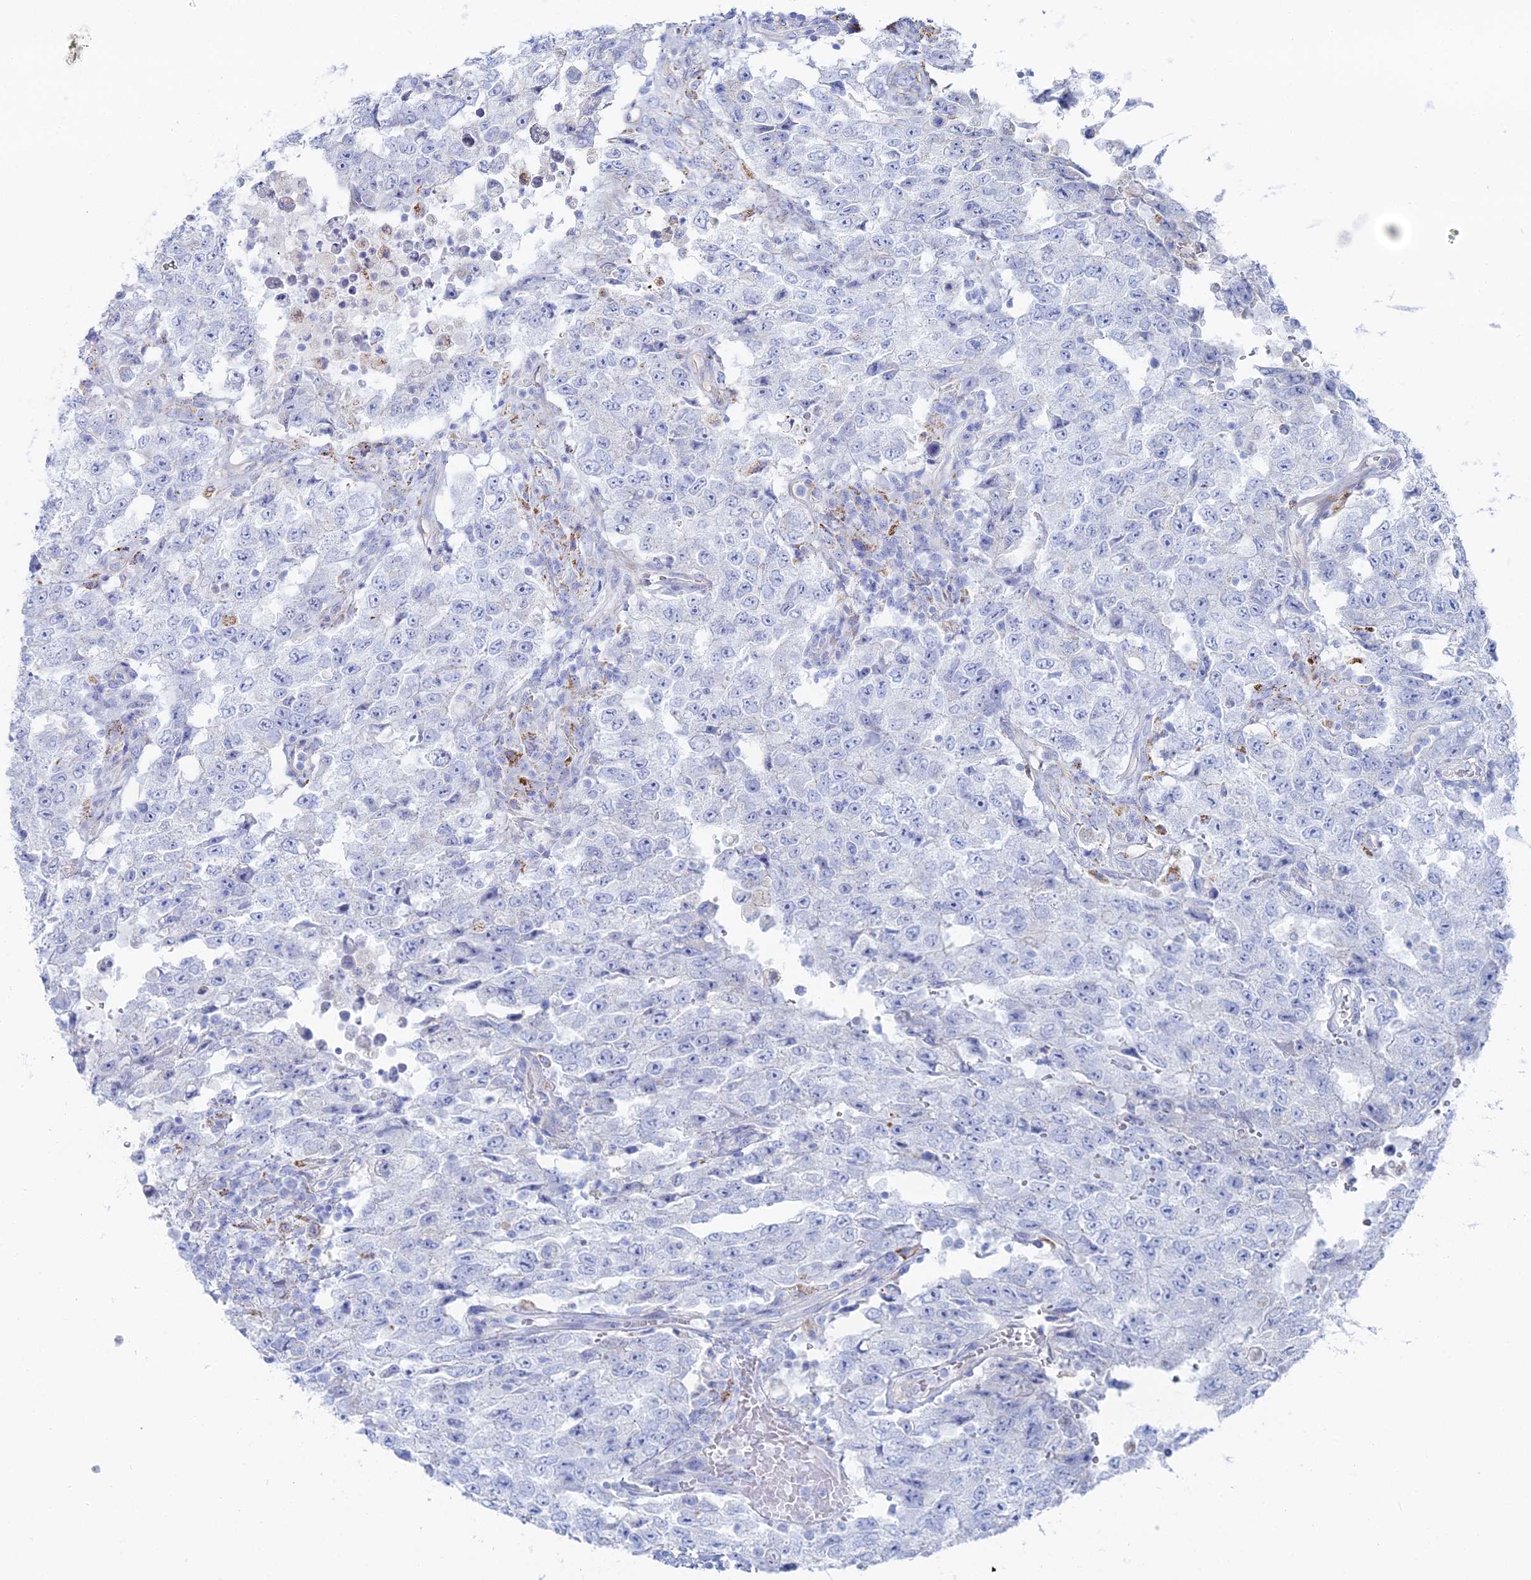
{"staining": {"intensity": "negative", "quantity": "none", "location": "none"}, "tissue": "testis cancer", "cell_type": "Tumor cells", "image_type": "cancer", "snomed": [{"axis": "morphology", "description": "Carcinoma, Embryonal, NOS"}, {"axis": "topography", "description": "Testis"}], "caption": "A high-resolution histopathology image shows IHC staining of testis embryonal carcinoma, which reveals no significant positivity in tumor cells.", "gene": "DHX34", "patient": {"sex": "male", "age": 26}}